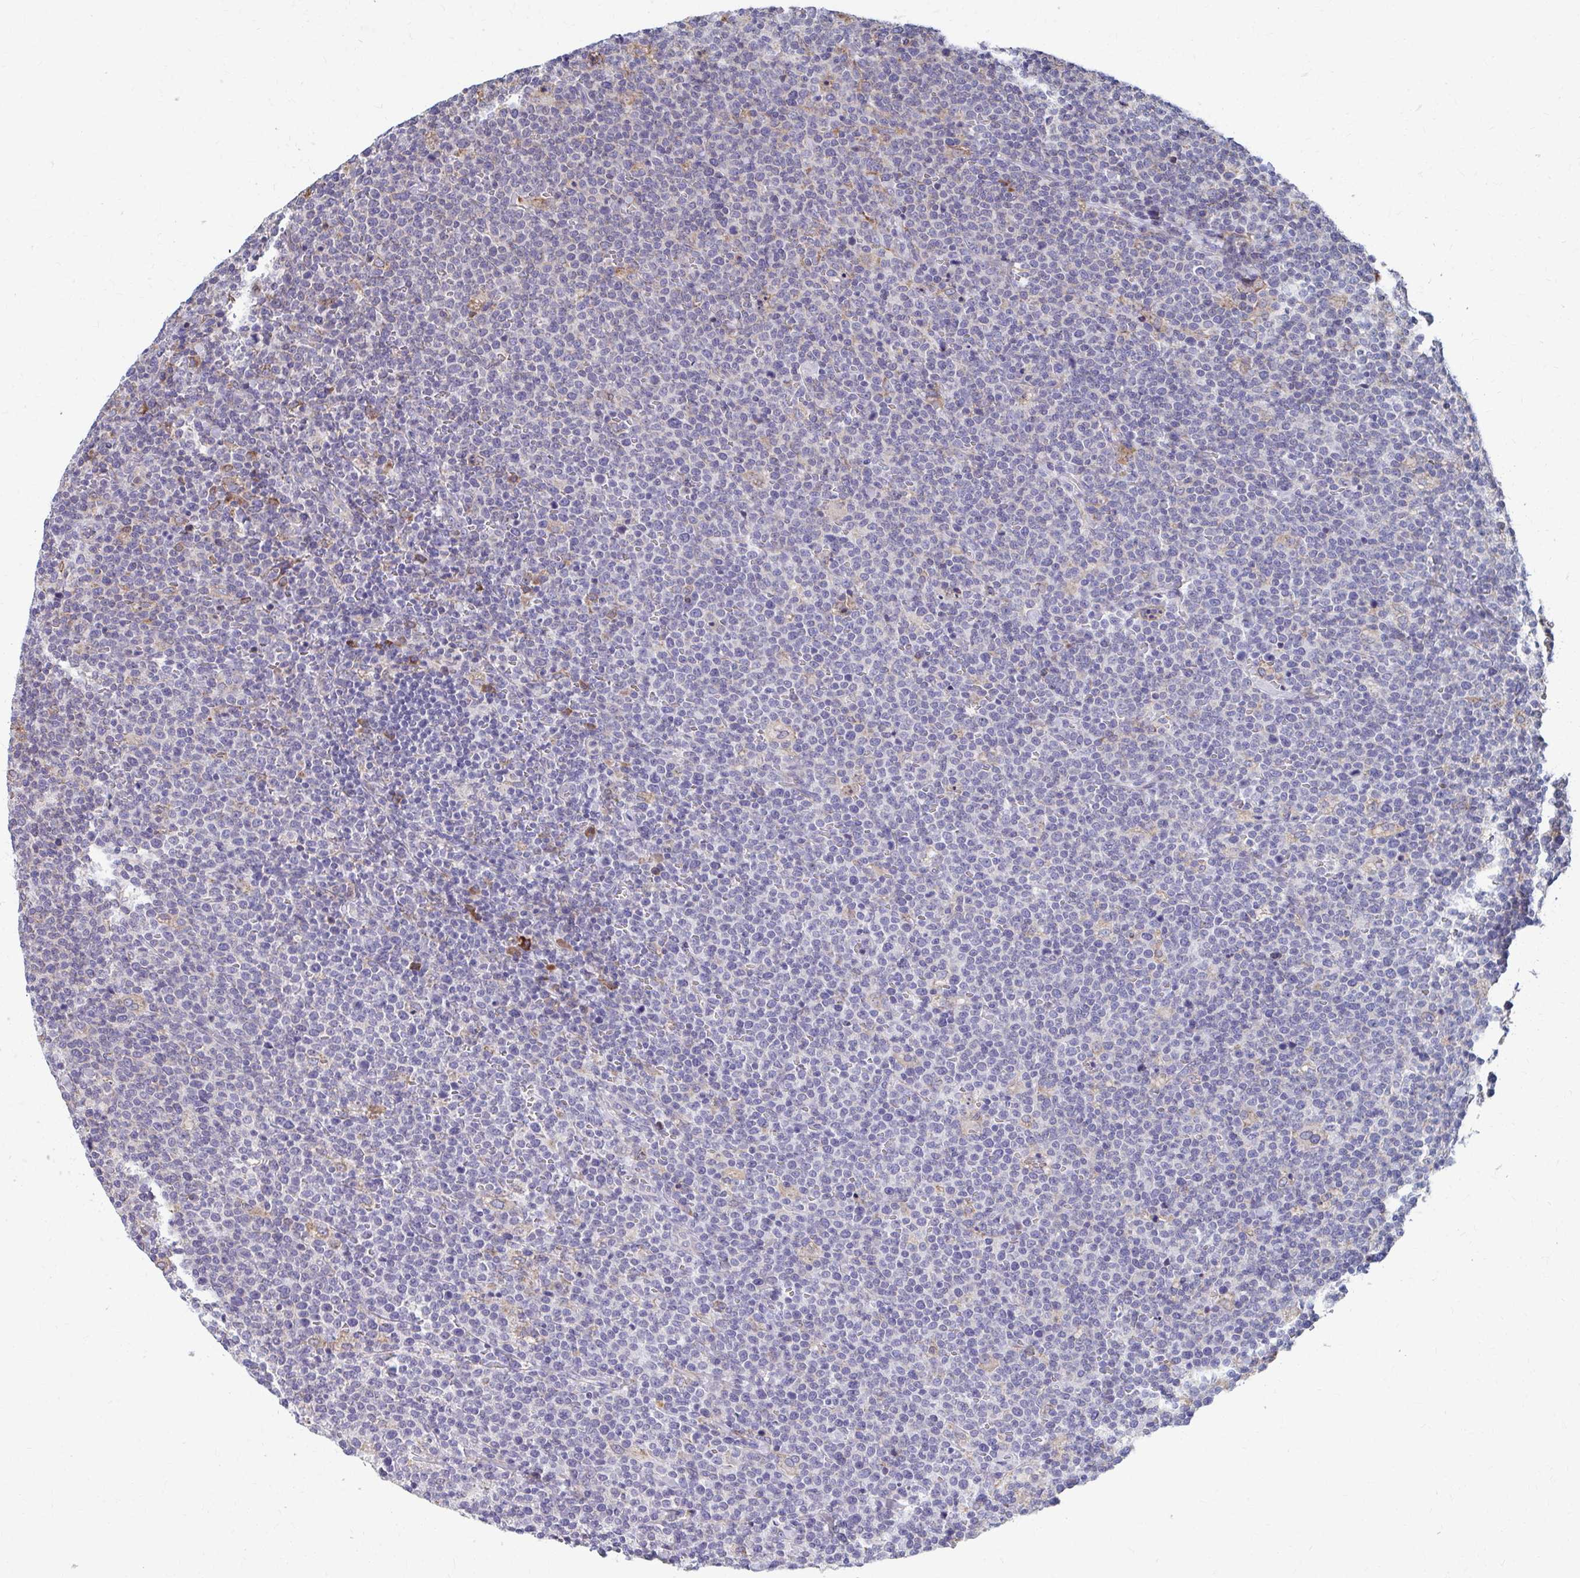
{"staining": {"intensity": "negative", "quantity": "none", "location": "none"}, "tissue": "lymphoma", "cell_type": "Tumor cells", "image_type": "cancer", "snomed": [{"axis": "morphology", "description": "Malignant lymphoma, non-Hodgkin's type, High grade"}, {"axis": "topography", "description": "Lymph node"}], "caption": "High power microscopy image of an immunohistochemistry photomicrograph of malignant lymphoma, non-Hodgkin's type (high-grade), revealing no significant expression in tumor cells.", "gene": "FKBP2", "patient": {"sex": "male", "age": 61}}